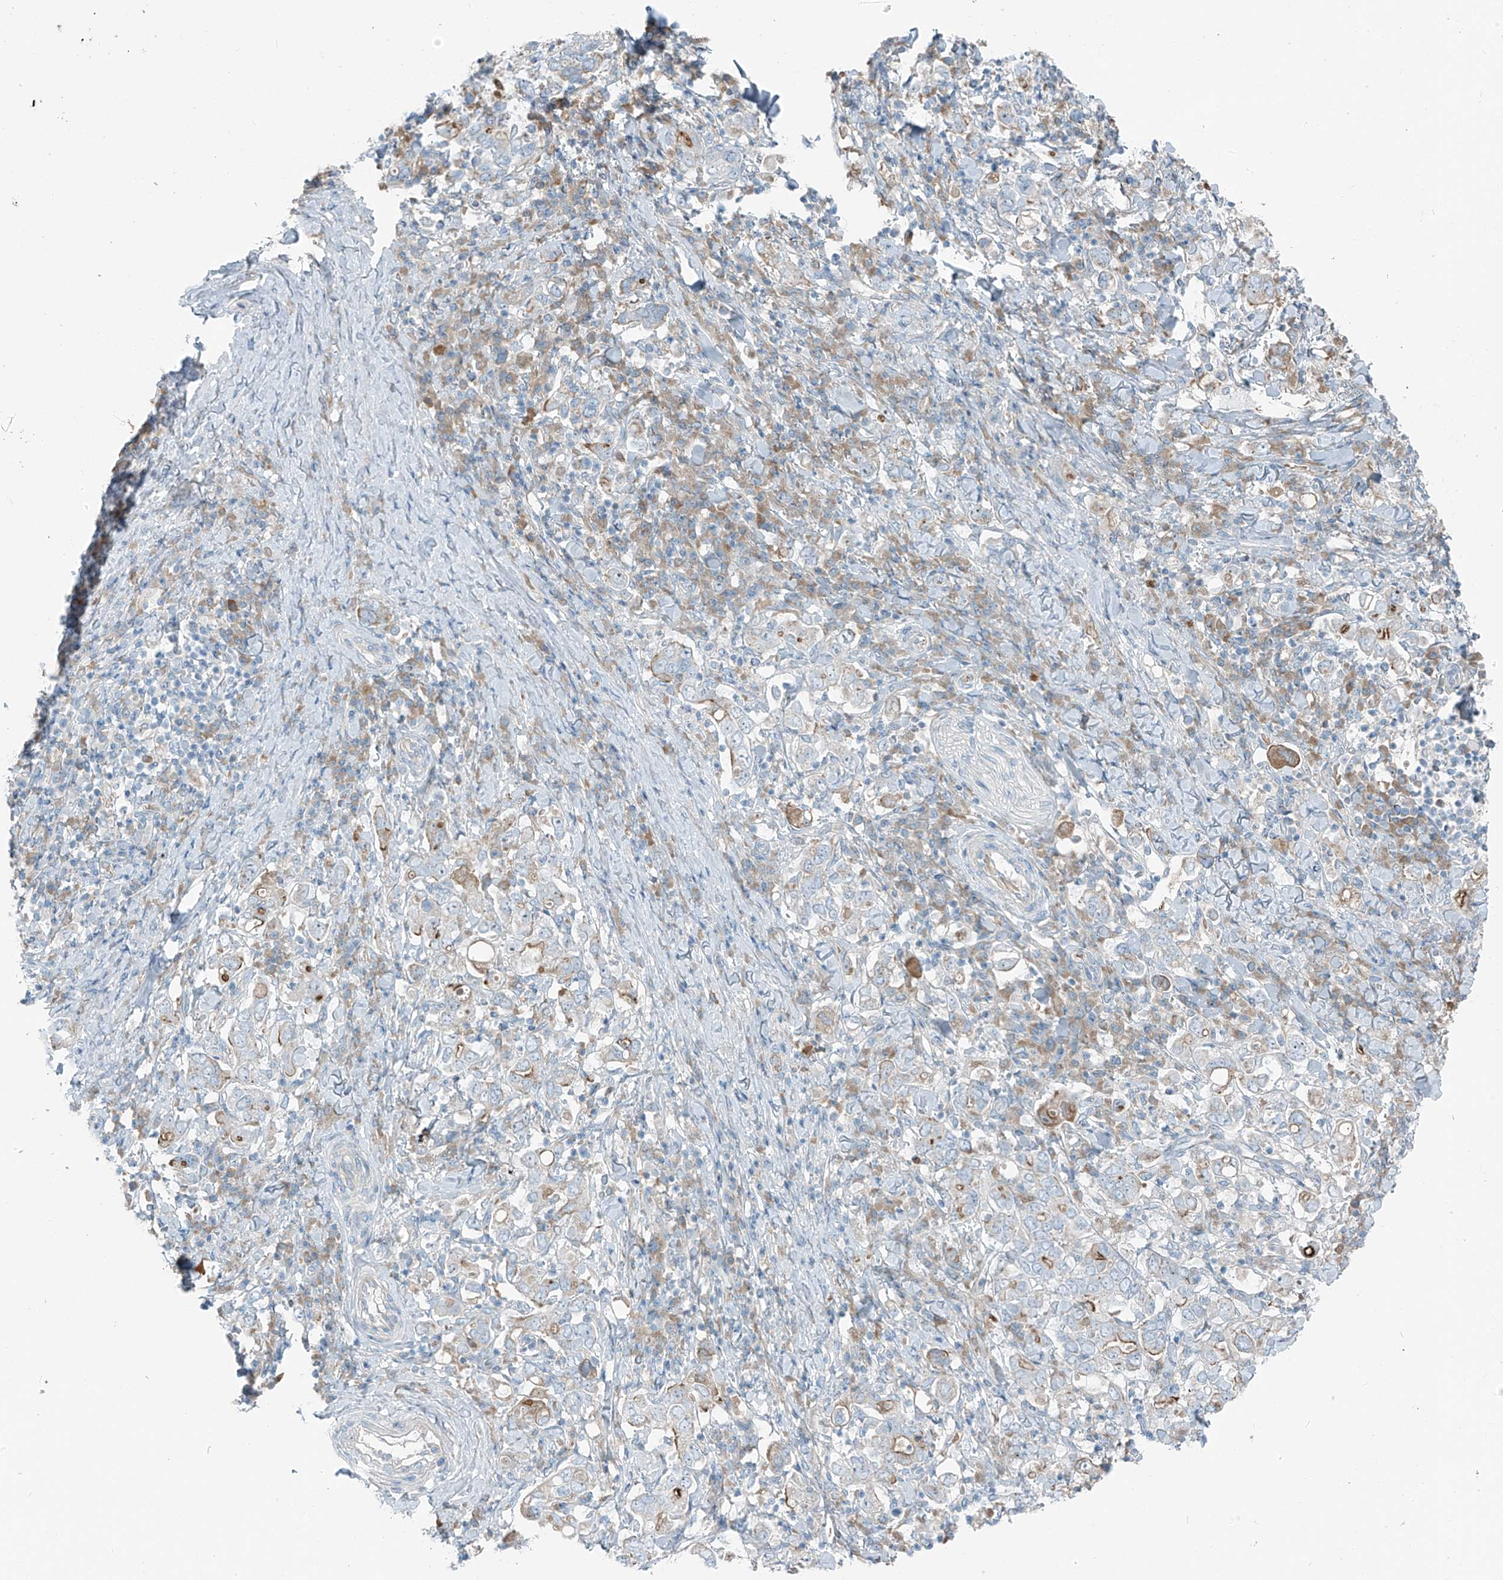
{"staining": {"intensity": "negative", "quantity": "none", "location": "none"}, "tissue": "stomach cancer", "cell_type": "Tumor cells", "image_type": "cancer", "snomed": [{"axis": "morphology", "description": "Adenocarcinoma, NOS"}, {"axis": "topography", "description": "Stomach, upper"}], "caption": "Stomach adenocarcinoma was stained to show a protein in brown. There is no significant staining in tumor cells. (Brightfield microscopy of DAB IHC at high magnification).", "gene": "FAM131C", "patient": {"sex": "male", "age": 62}}